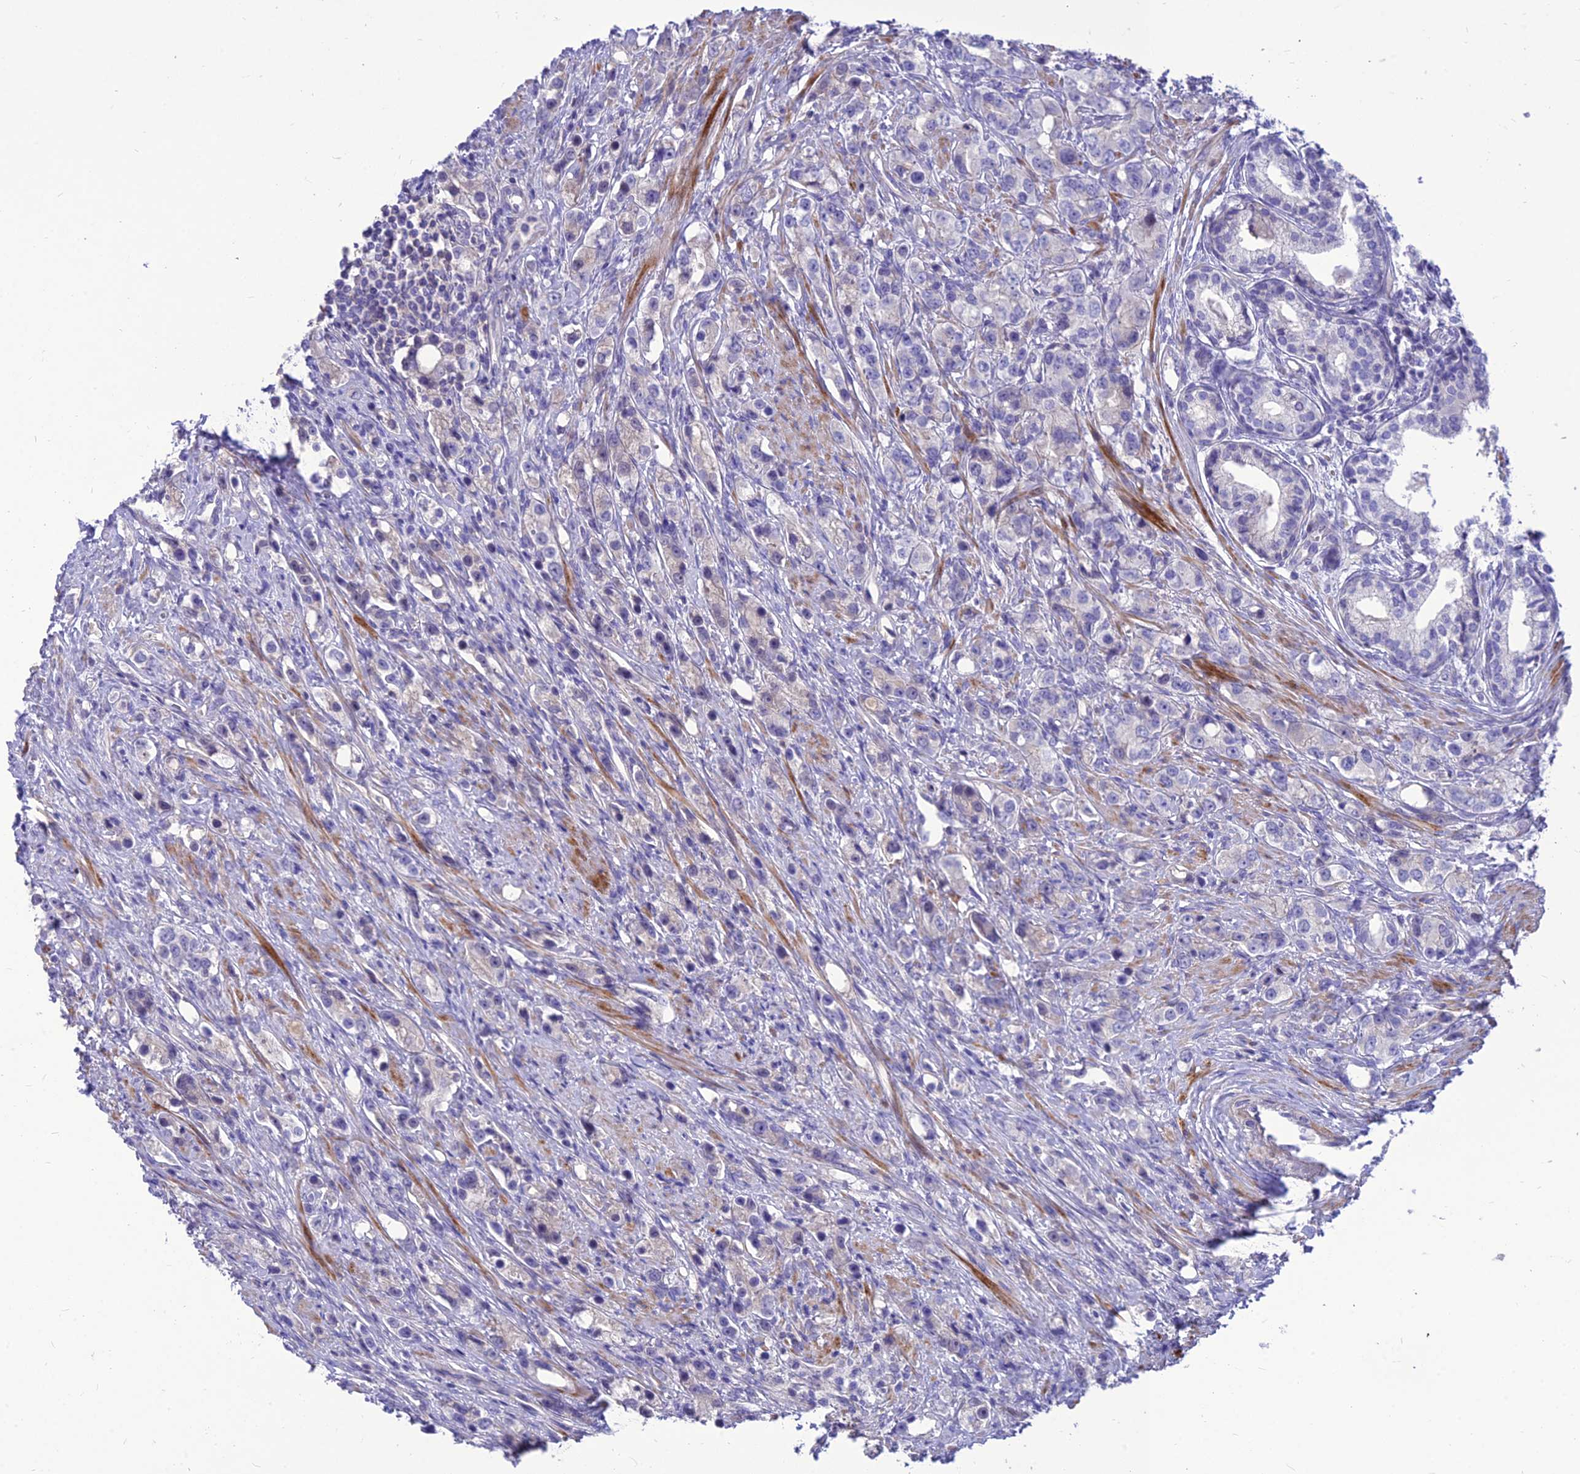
{"staining": {"intensity": "negative", "quantity": "none", "location": "none"}, "tissue": "prostate cancer", "cell_type": "Tumor cells", "image_type": "cancer", "snomed": [{"axis": "morphology", "description": "Adenocarcinoma, High grade"}, {"axis": "topography", "description": "Prostate"}], "caption": "Human prostate cancer (high-grade adenocarcinoma) stained for a protein using immunohistochemistry (IHC) displays no expression in tumor cells.", "gene": "TEKT3", "patient": {"sex": "male", "age": 63}}